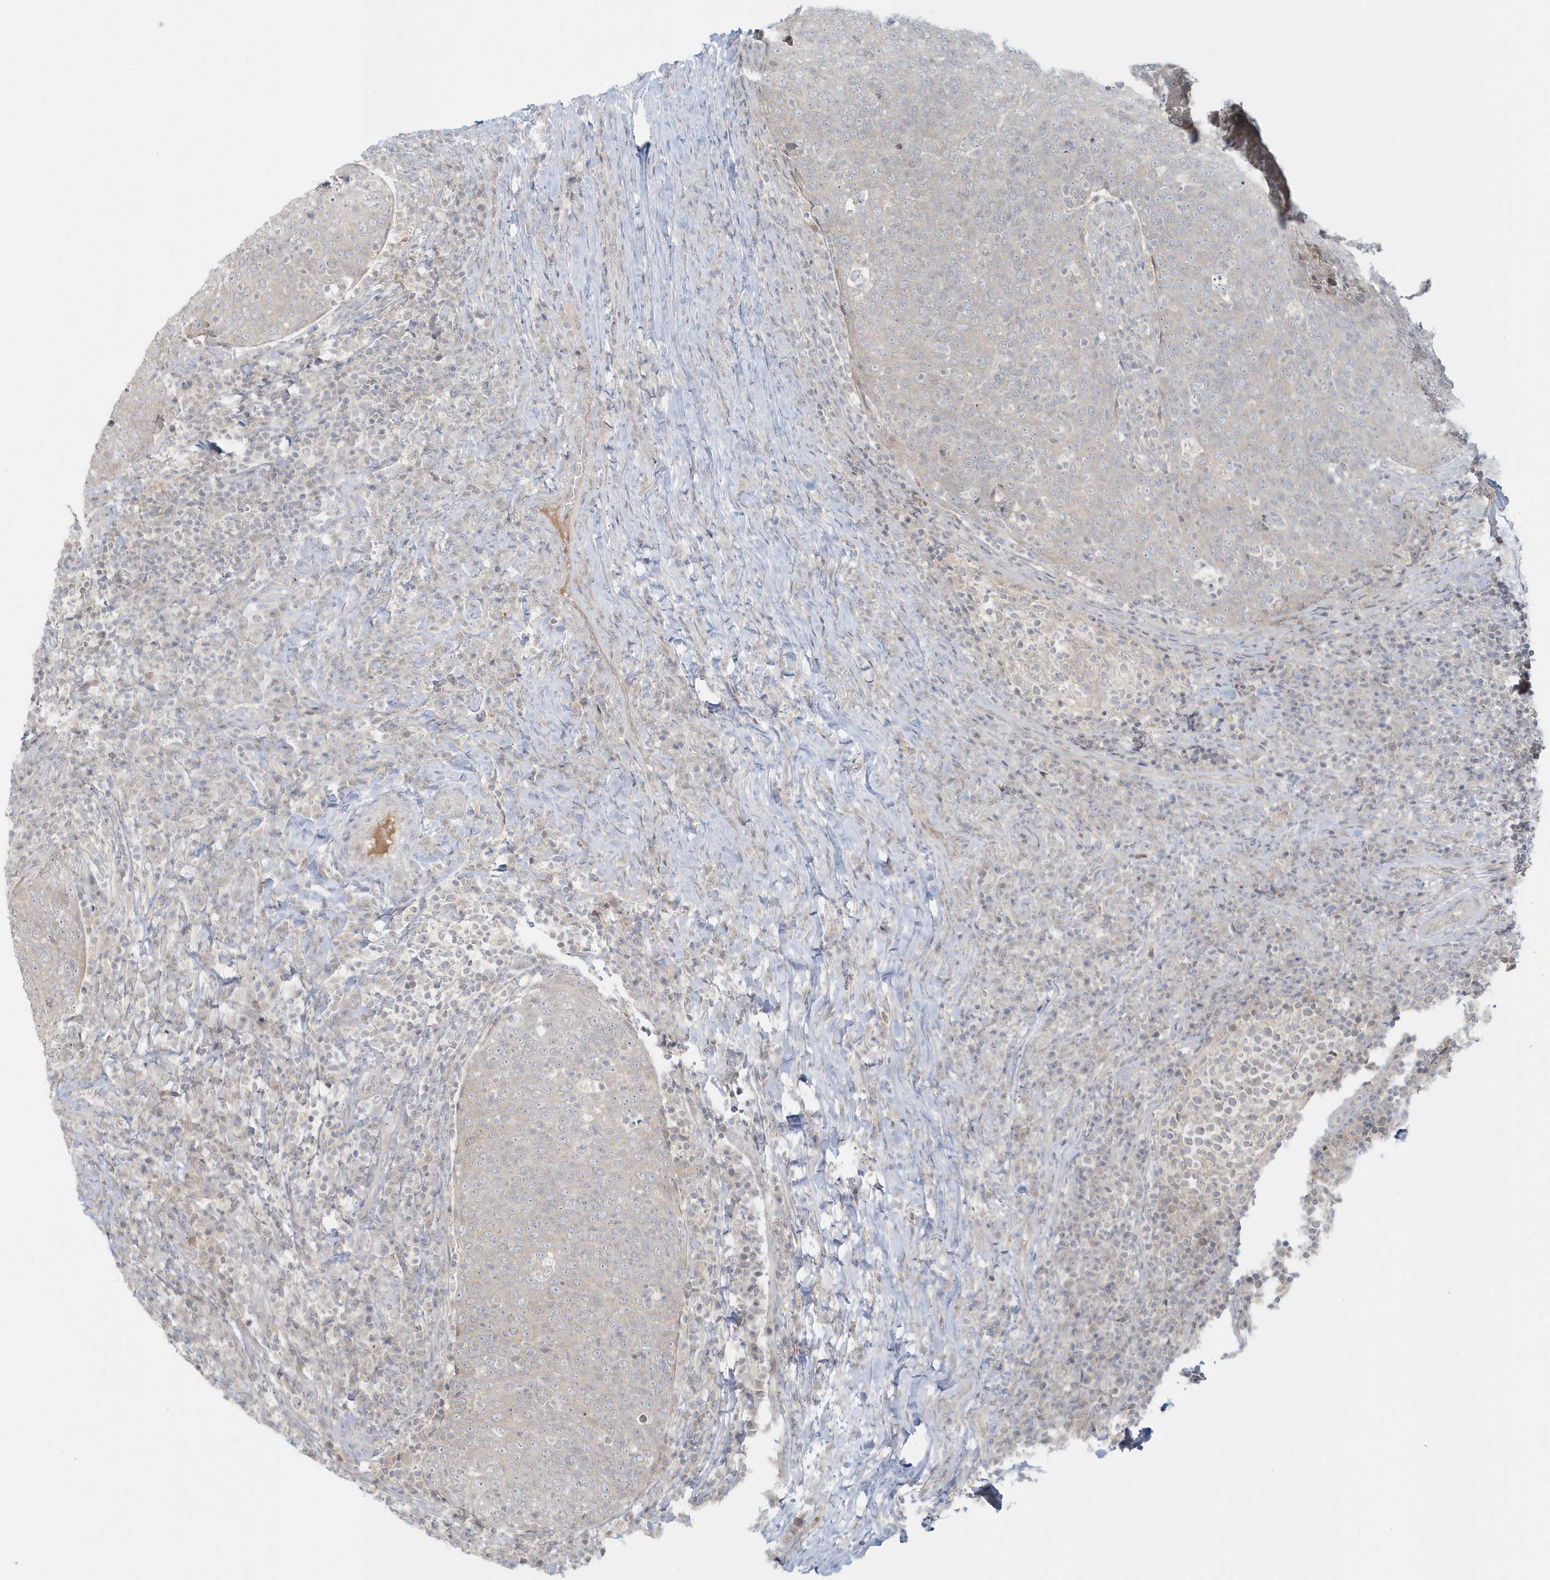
{"staining": {"intensity": "negative", "quantity": "none", "location": "none"}, "tissue": "head and neck cancer", "cell_type": "Tumor cells", "image_type": "cancer", "snomed": [{"axis": "morphology", "description": "Squamous cell carcinoma, NOS"}, {"axis": "morphology", "description": "Squamous cell carcinoma, metastatic, NOS"}, {"axis": "topography", "description": "Lymph node"}, {"axis": "topography", "description": "Head-Neck"}], "caption": "High magnification brightfield microscopy of head and neck cancer (squamous cell carcinoma) stained with DAB (brown) and counterstained with hematoxylin (blue): tumor cells show no significant positivity.", "gene": "BLTP3A", "patient": {"sex": "male", "age": 62}}